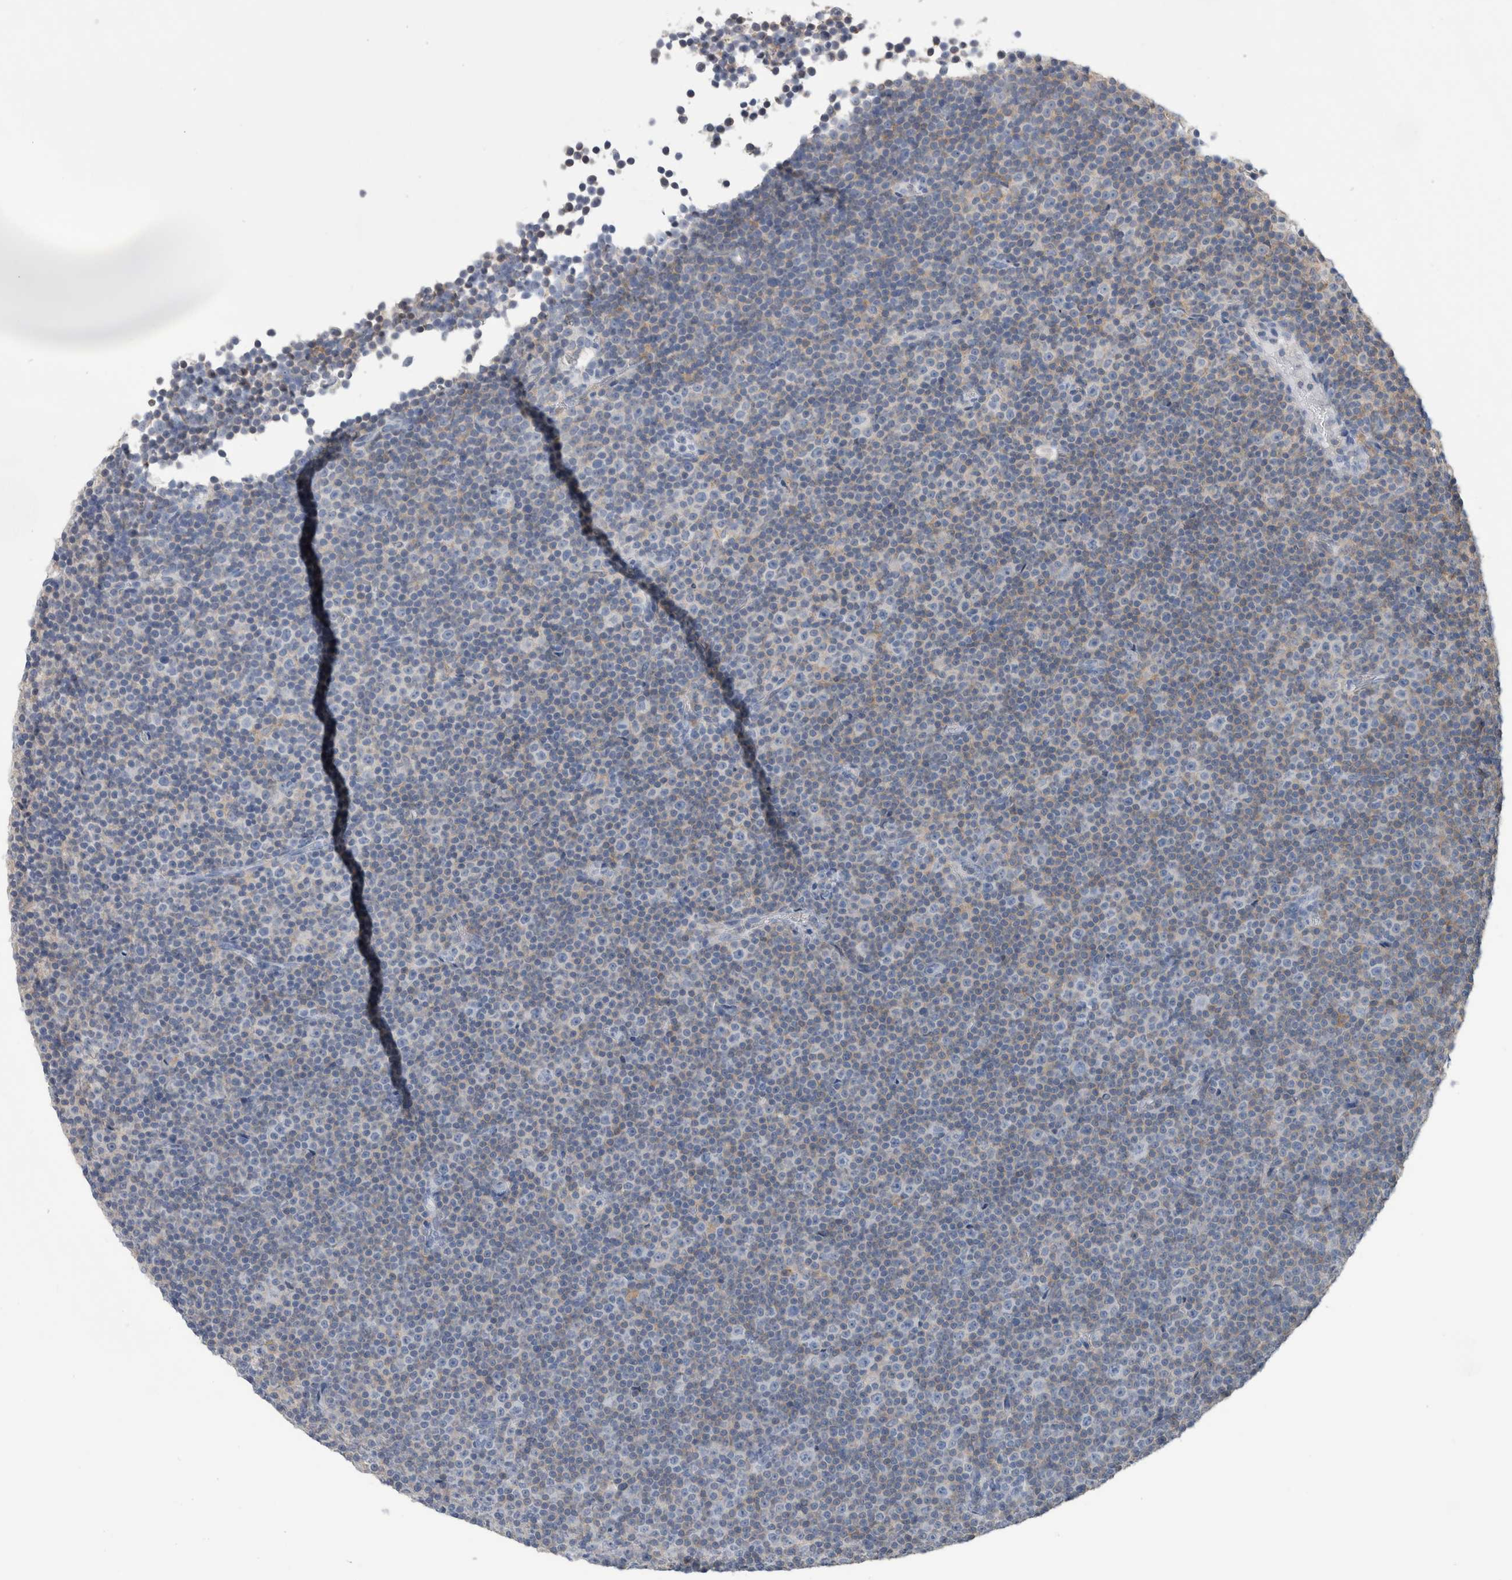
{"staining": {"intensity": "negative", "quantity": "none", "location": "none"}, "tissue": "lymphoma", "cell_type": "Tumor cells", "image_type": "cancer", "snomed": [{"axis": "morphology", "description": "Malignant lymphoma, non-Hodgkin's type, Low grade"}, {"axis": "topography", "description": "Lymph node"}], "caption": "Human malignant lymphoma, non-Hodgkin's type (low-grade) stained for a protein using immunohistochemistry (IHC) shows no staining in tumor cells.", "gene": "SCRN1", "patient": {"sex": "female", "age": 67}}